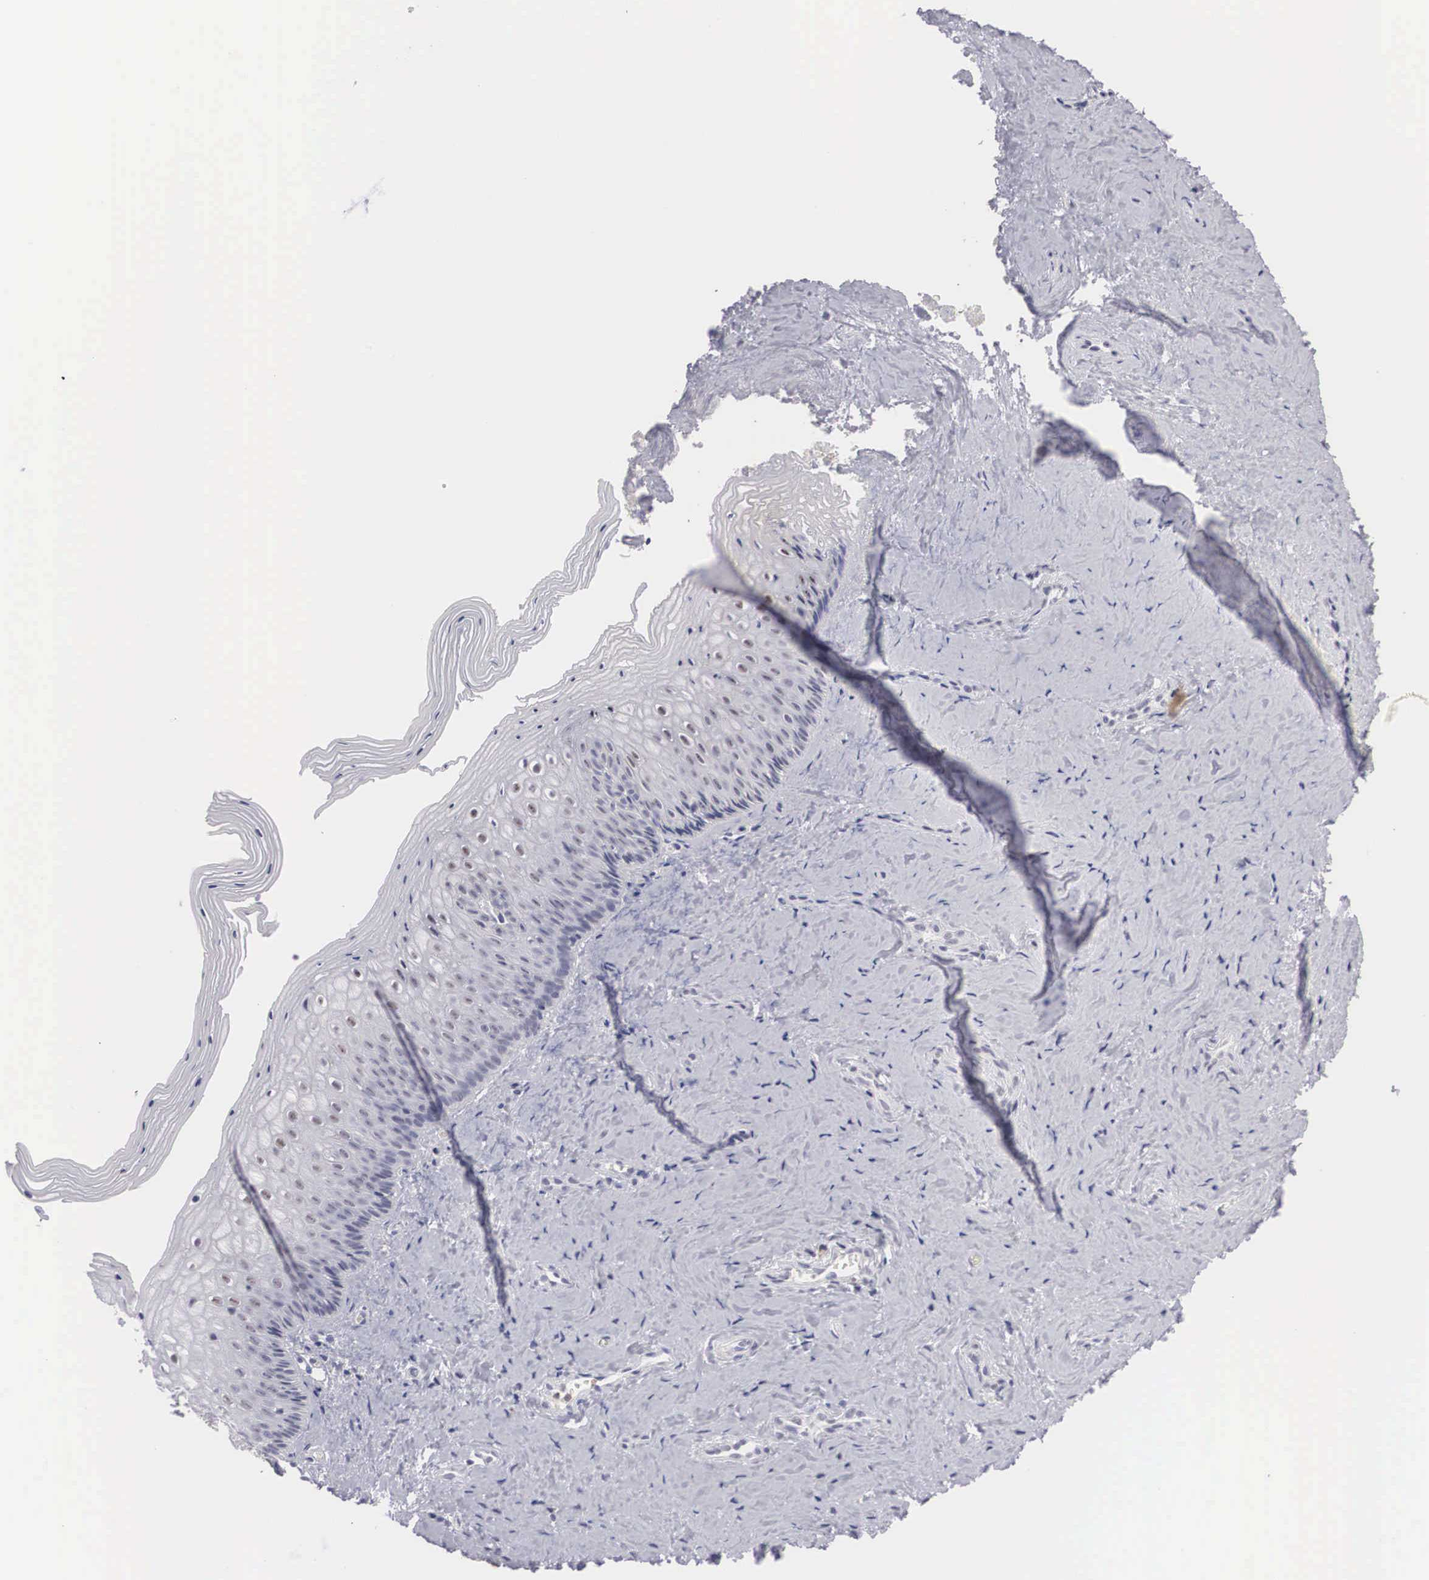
{"staining": {"intensity": "negative", "quantity": "none", "location": "none"}, "tissue": "vagina", "cell_type": "Squamous epithelial cells", "image_type": "normal", "snomed": [{"axis": "morphology", "description": "Normal tissue, NOS"}, {"axis": "topography", "description": "Vagina"}], "caption": "Human vagina stained for a protein using immunohistochemistry shows no positivity in squamous epithelial cells.", "gene": "FAM47A", "patient": {"sex": "female", "age": 46}}